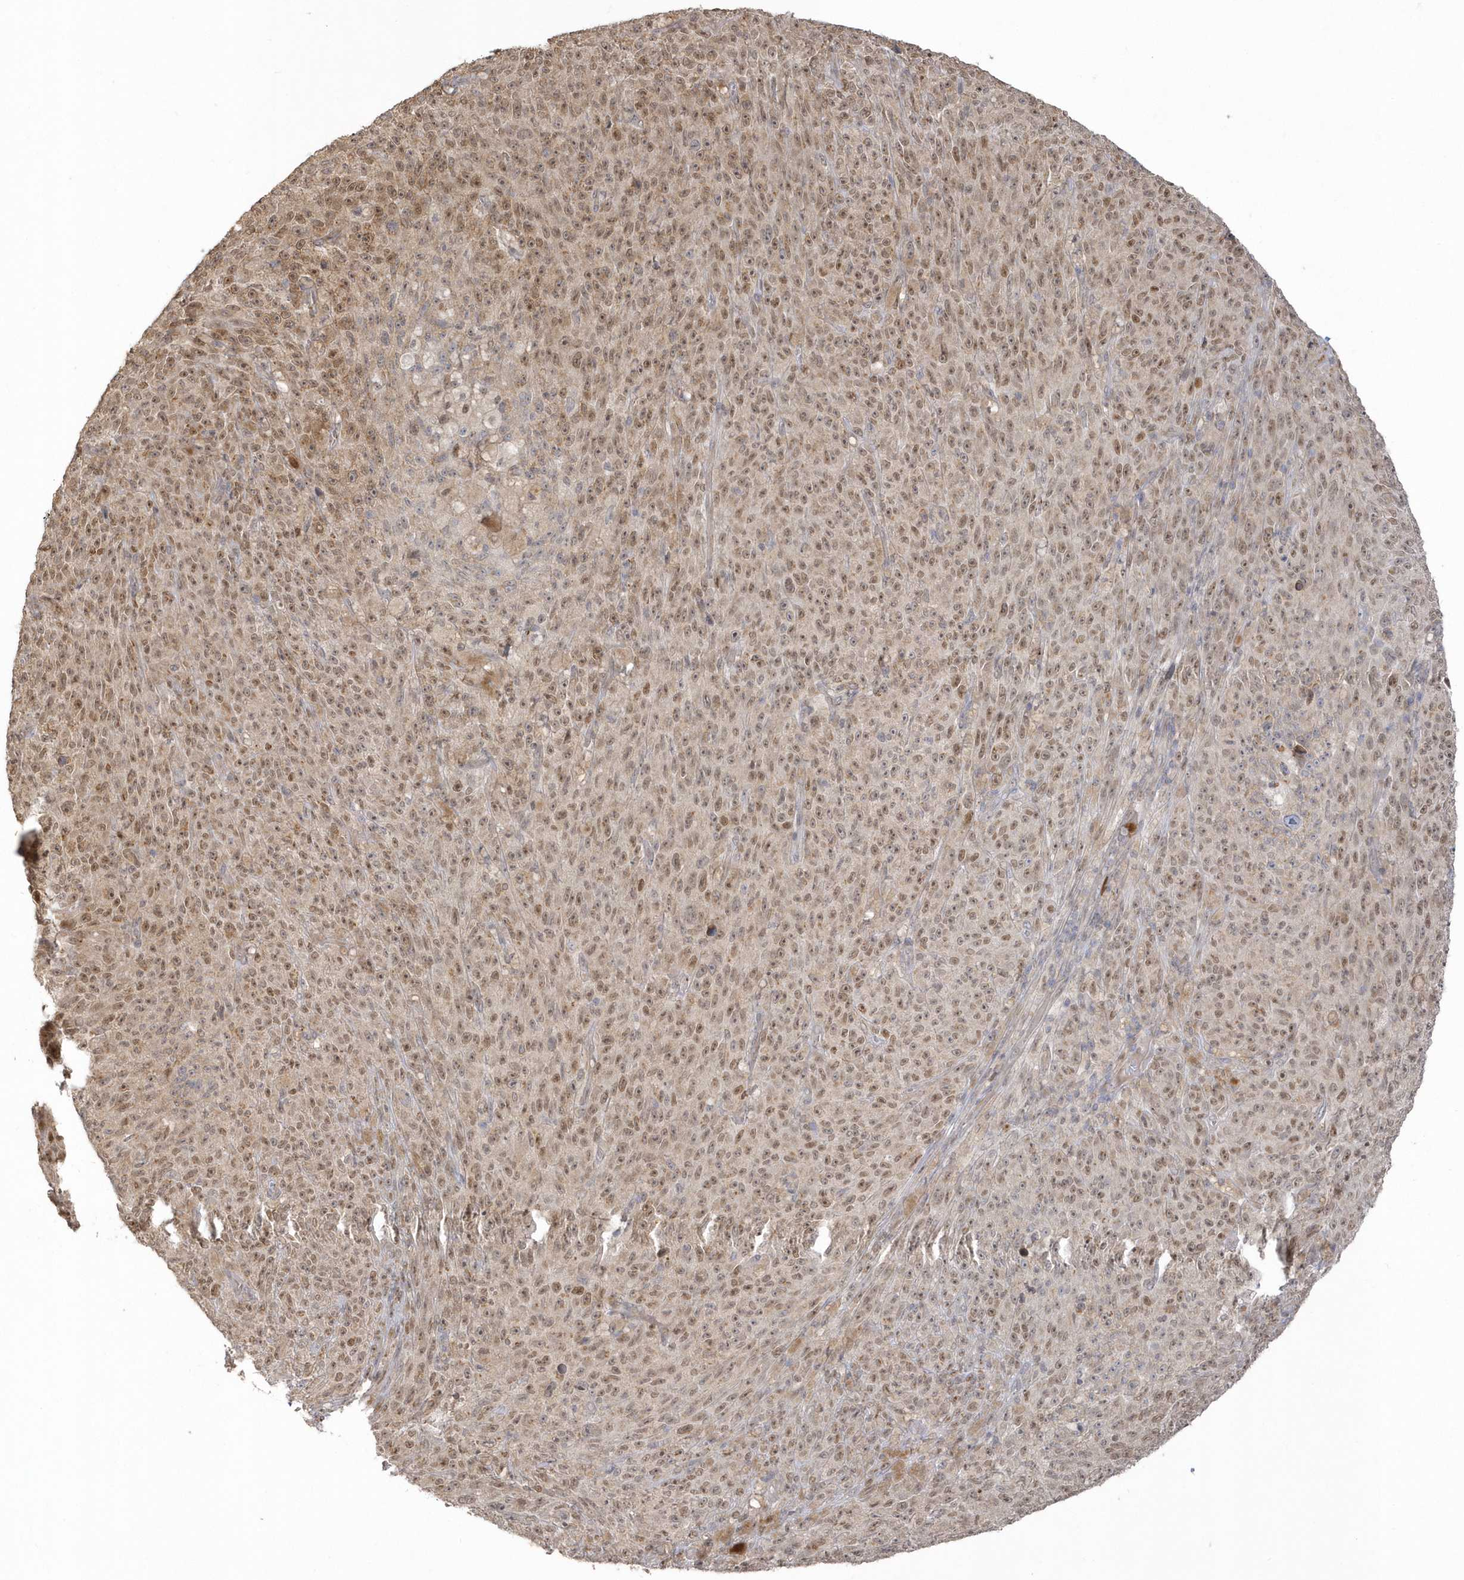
{"staining": {"intensity": "moderate", "quantity": ">75%", "location": "nuclear"}, "tissue": "melanoma", "cell_type": "Tumor cells", "image_type": "cancer", "snomed": [{"axis": "morphology", "description": "Malignant melanoma, NOS"}, {"axis": "topography", "description": "Skin"}], "caption": "Immunohistochemical staining of human melanoma reveals medium levels of moderate nuclear protein staining in about >75% of tumor cells.", "gene": "NAF1", "patient": {"sex": "female", "age": 82}}